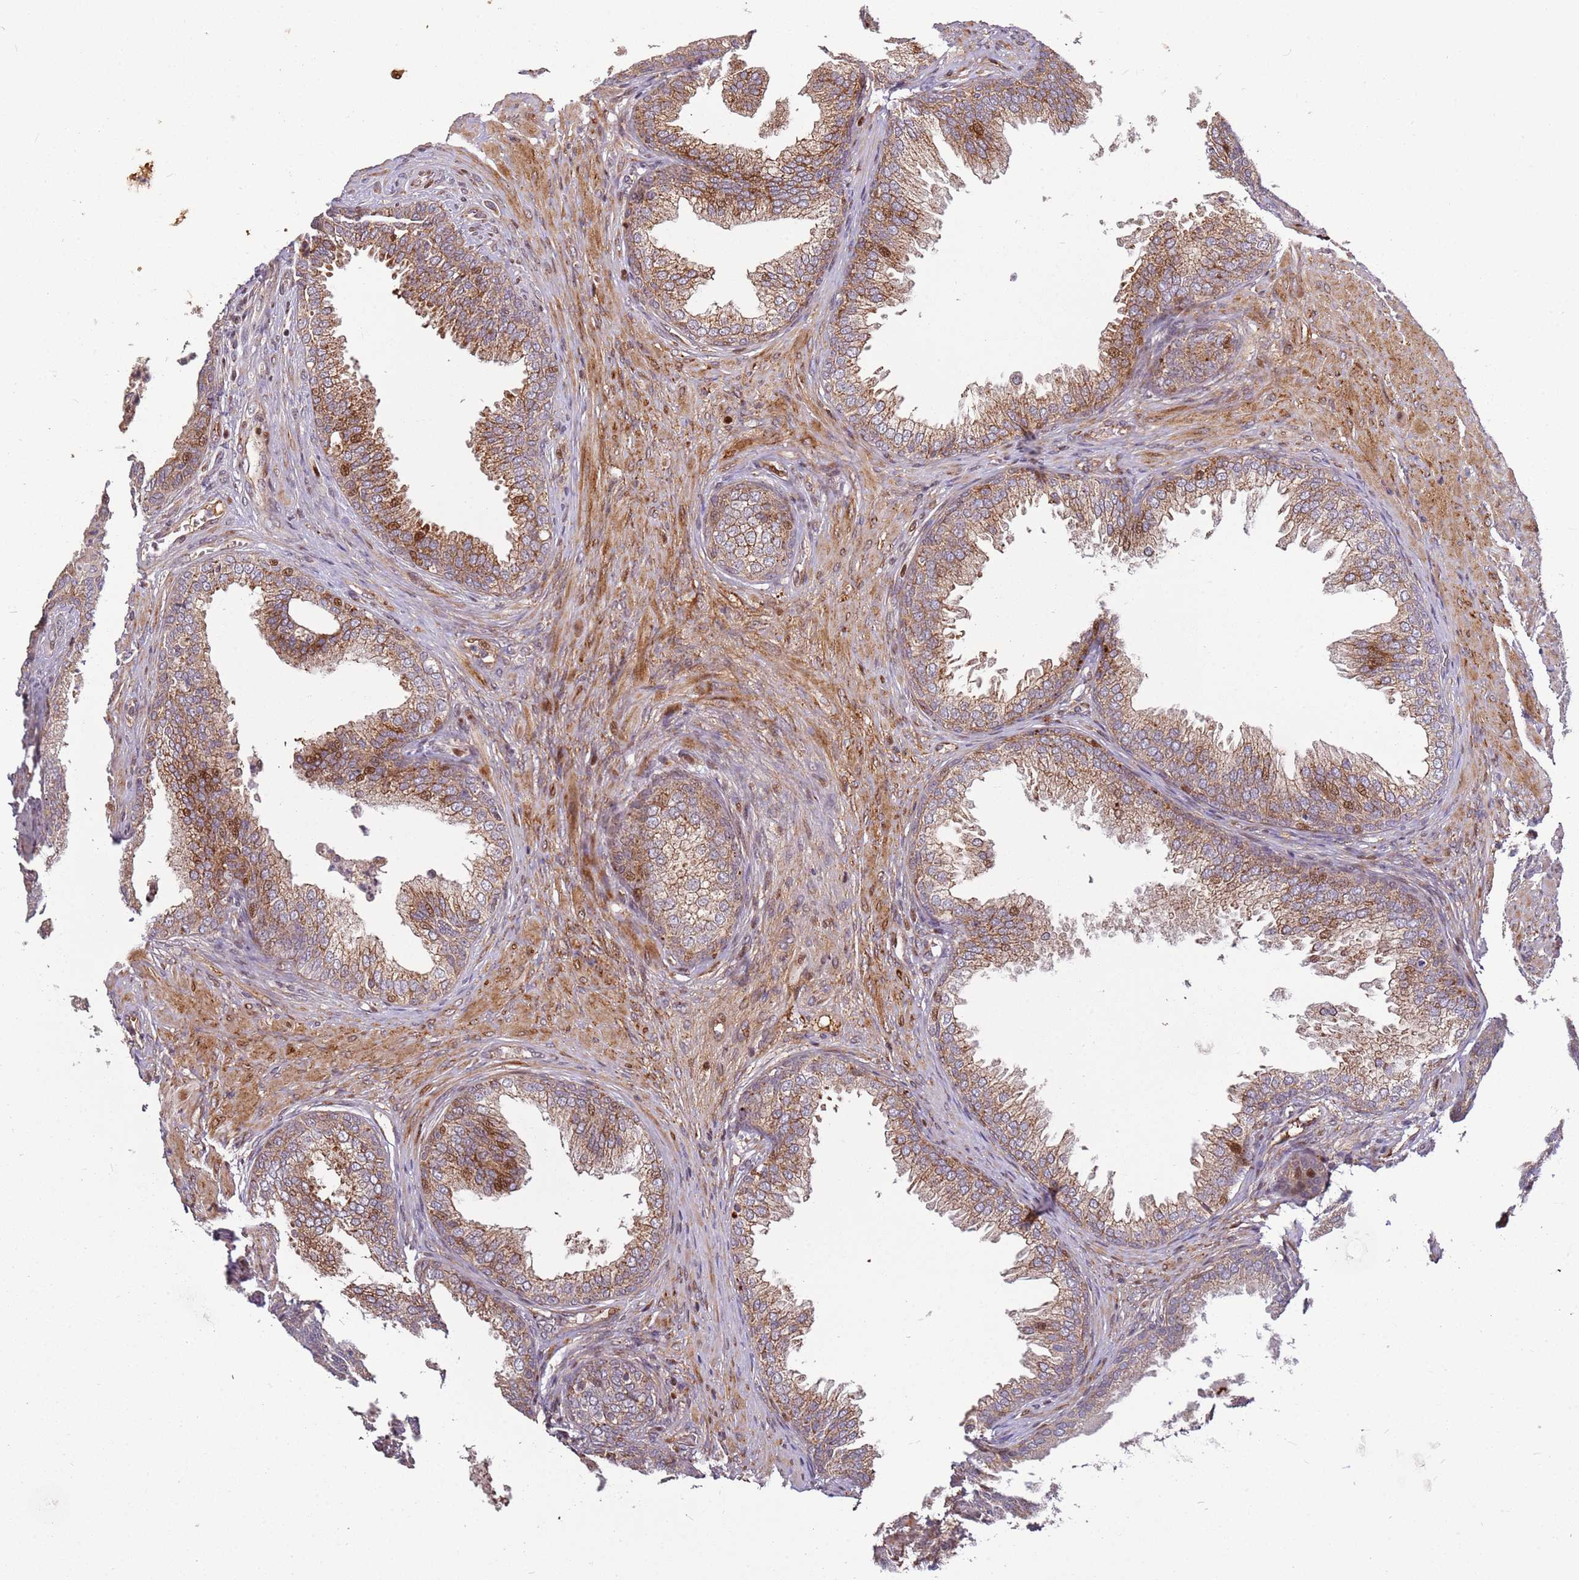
{"staining": {"intensity": "moderate", "quantity": "25%-75%", "location": "cytoplasmic/membranous"}, "tissue": "prostate", "cell_type": "Glandular cells", "image_type": "normal", "snomed": [{"axis": "morphology", "description": "Normal tissue, NOS"}, {"axis": "topography", "description": "Prostate"}], "caption": "IHC of benign human prostate reveals medium levels of moderate cytoplasmic/membranous expression in about 25%-75% of glandular cells.", "gene": "RHBDL1", "patient": {"sex": "male", "age": 76}}